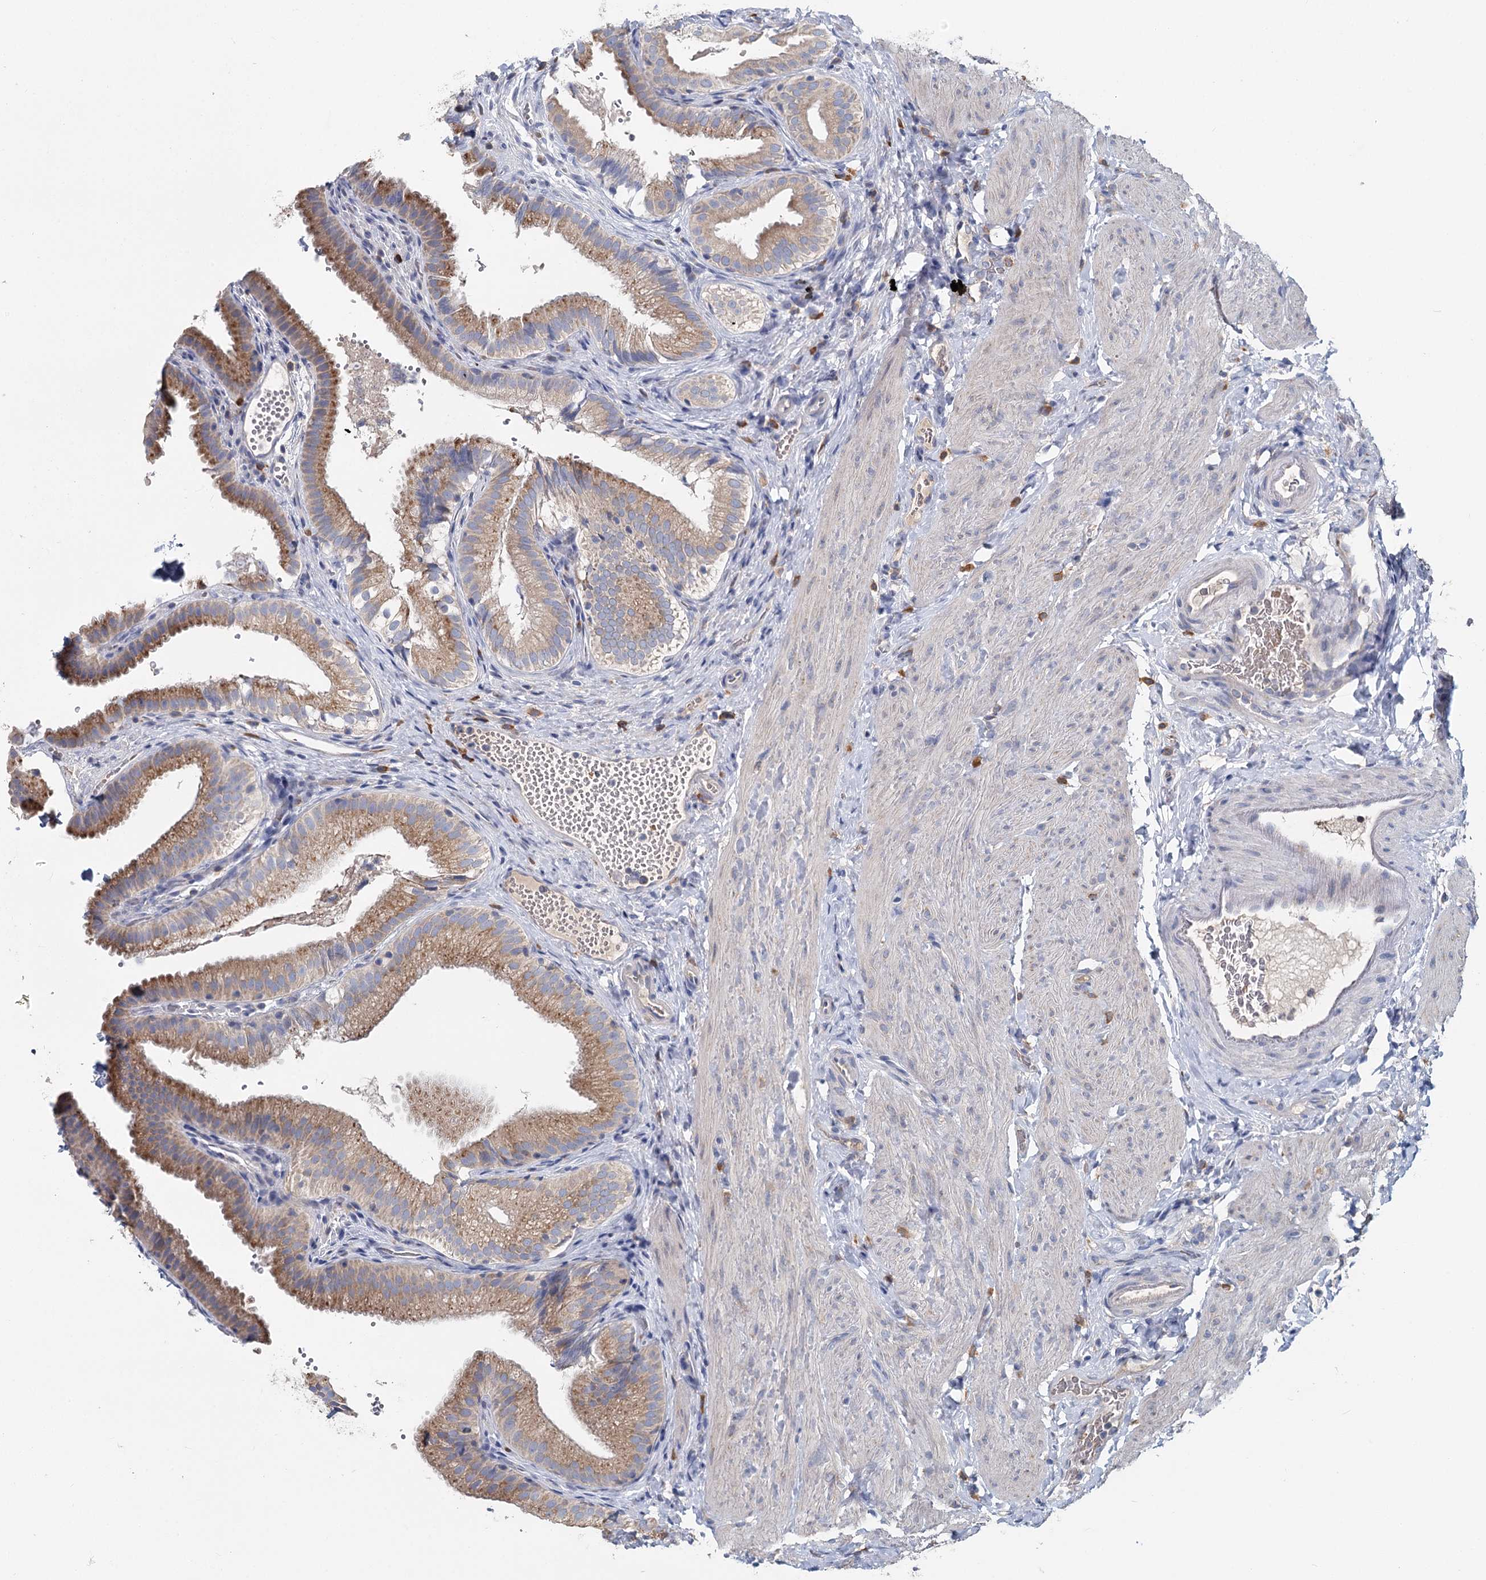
{"staining": {"intensity": "moderate", "quantity": ">75%", "location": "cytoplasmic/membranous"}, "tissue": "gallbladder", "cell_type": "Glandular cells", "image_type": "normal", "snomed": [{"axis": "morphology", "description": "Normal tissue, NOS"}, {"axis": "topography", "description": "Gallbladder"}], "caption": "Approximately >75% of glandular cells in normal gallbladder demonstrate moderate cytoplasmic/membranous protein positivity as visualized by brown immunohistochemical staining.", "gene": "ANKRD16", "patient": {"sex": "female", "age": 30}}